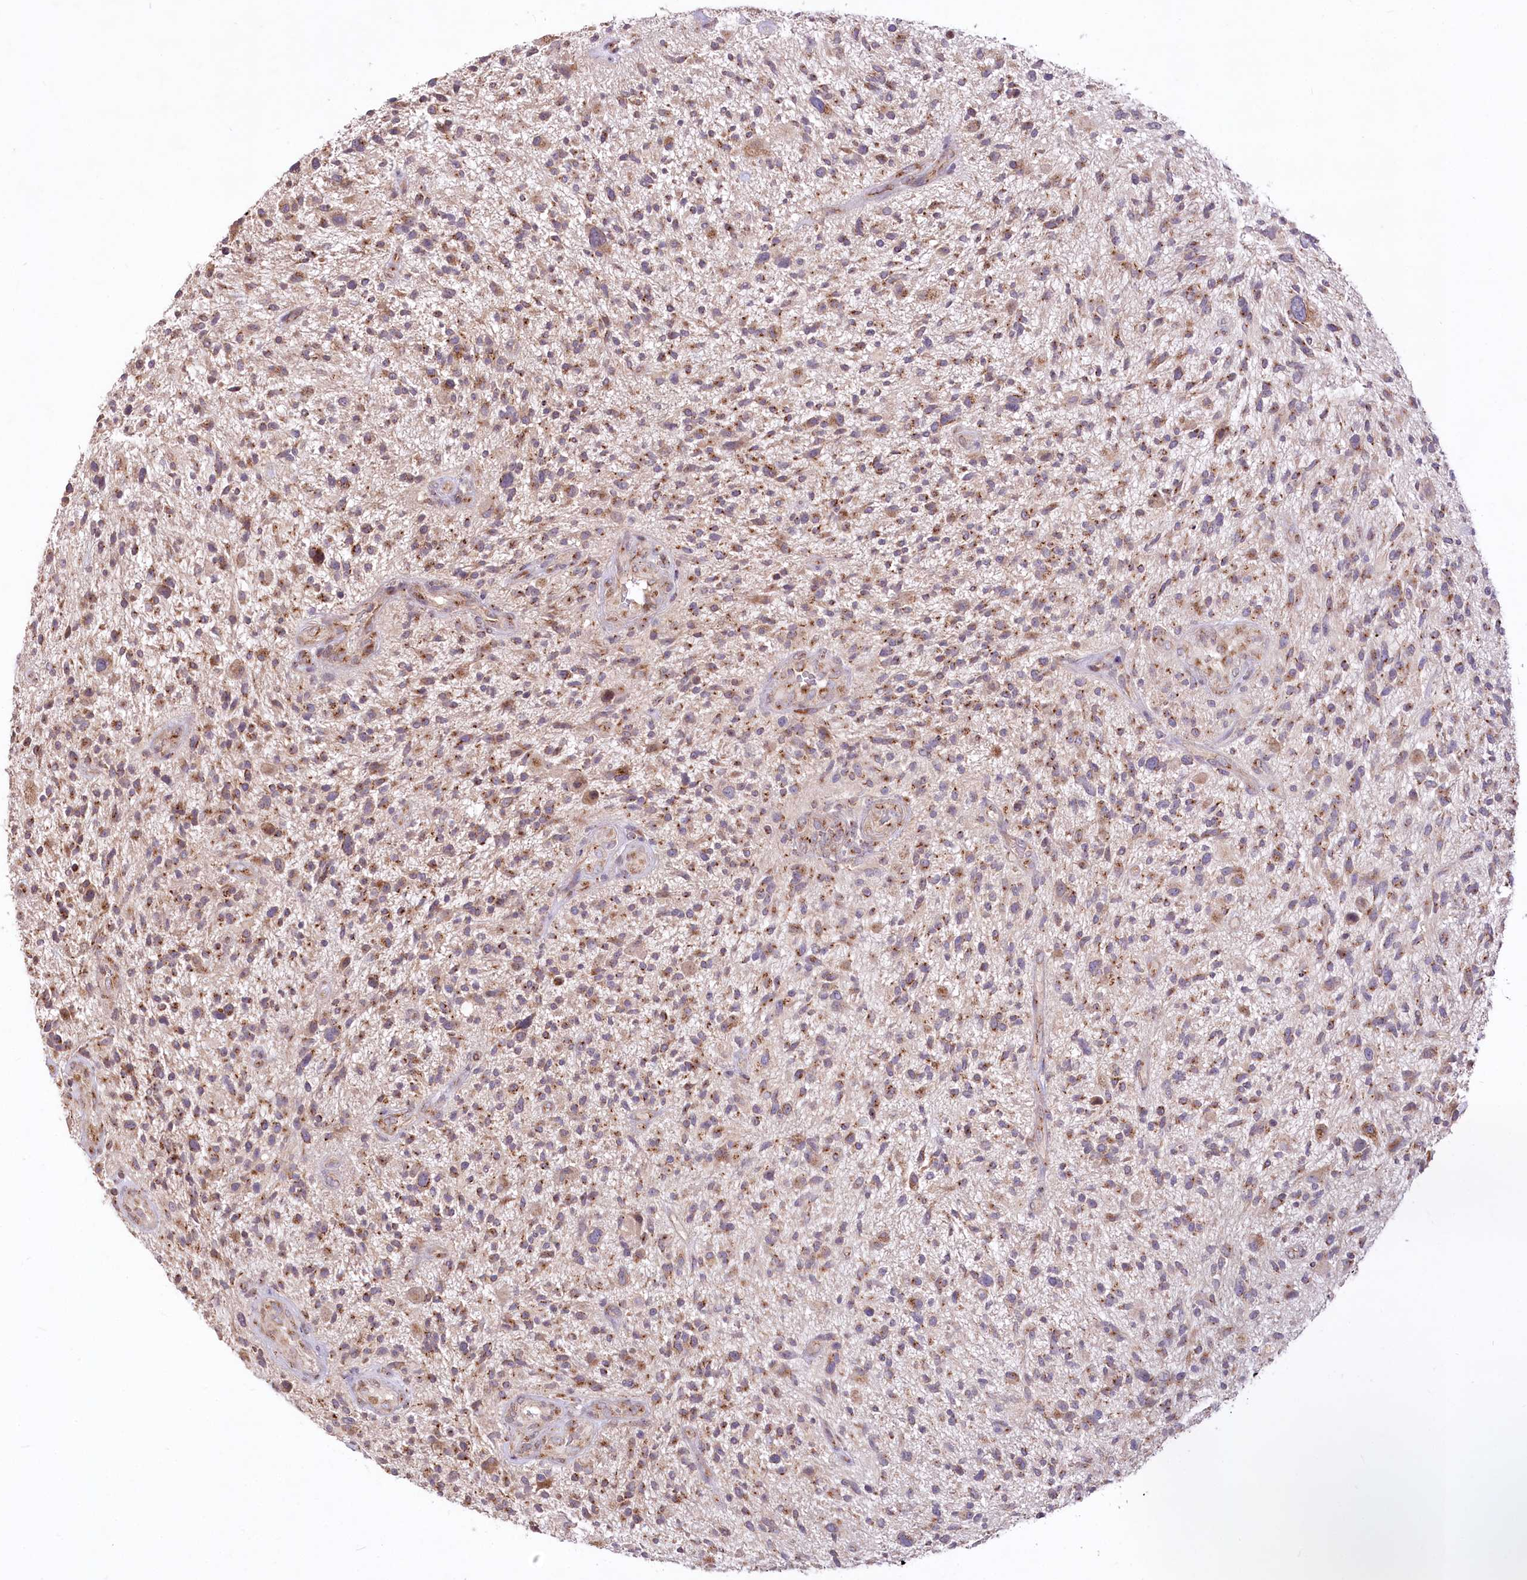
{"staining": {"intensity": "moderate", "quantity": ">75%", "location": "cytoplasmic/membranous"}, "tissue": "glioma", "cell_type": "Tumor cells", "image_type": "cancer", "snomed": [{"axis": "morphology", "description": "Glioma, malignant, High grade"}, {"axis": "topography", "description": "Brain"}], "caption": "Malignant glioma (high-grade) stained with a brown dye exhibits moderate cytoplasmic/membranous positive staining in approximately >75% of tumor cells.", "gene": "STT3B", "patient": {"sex": "male", "age": 47}}